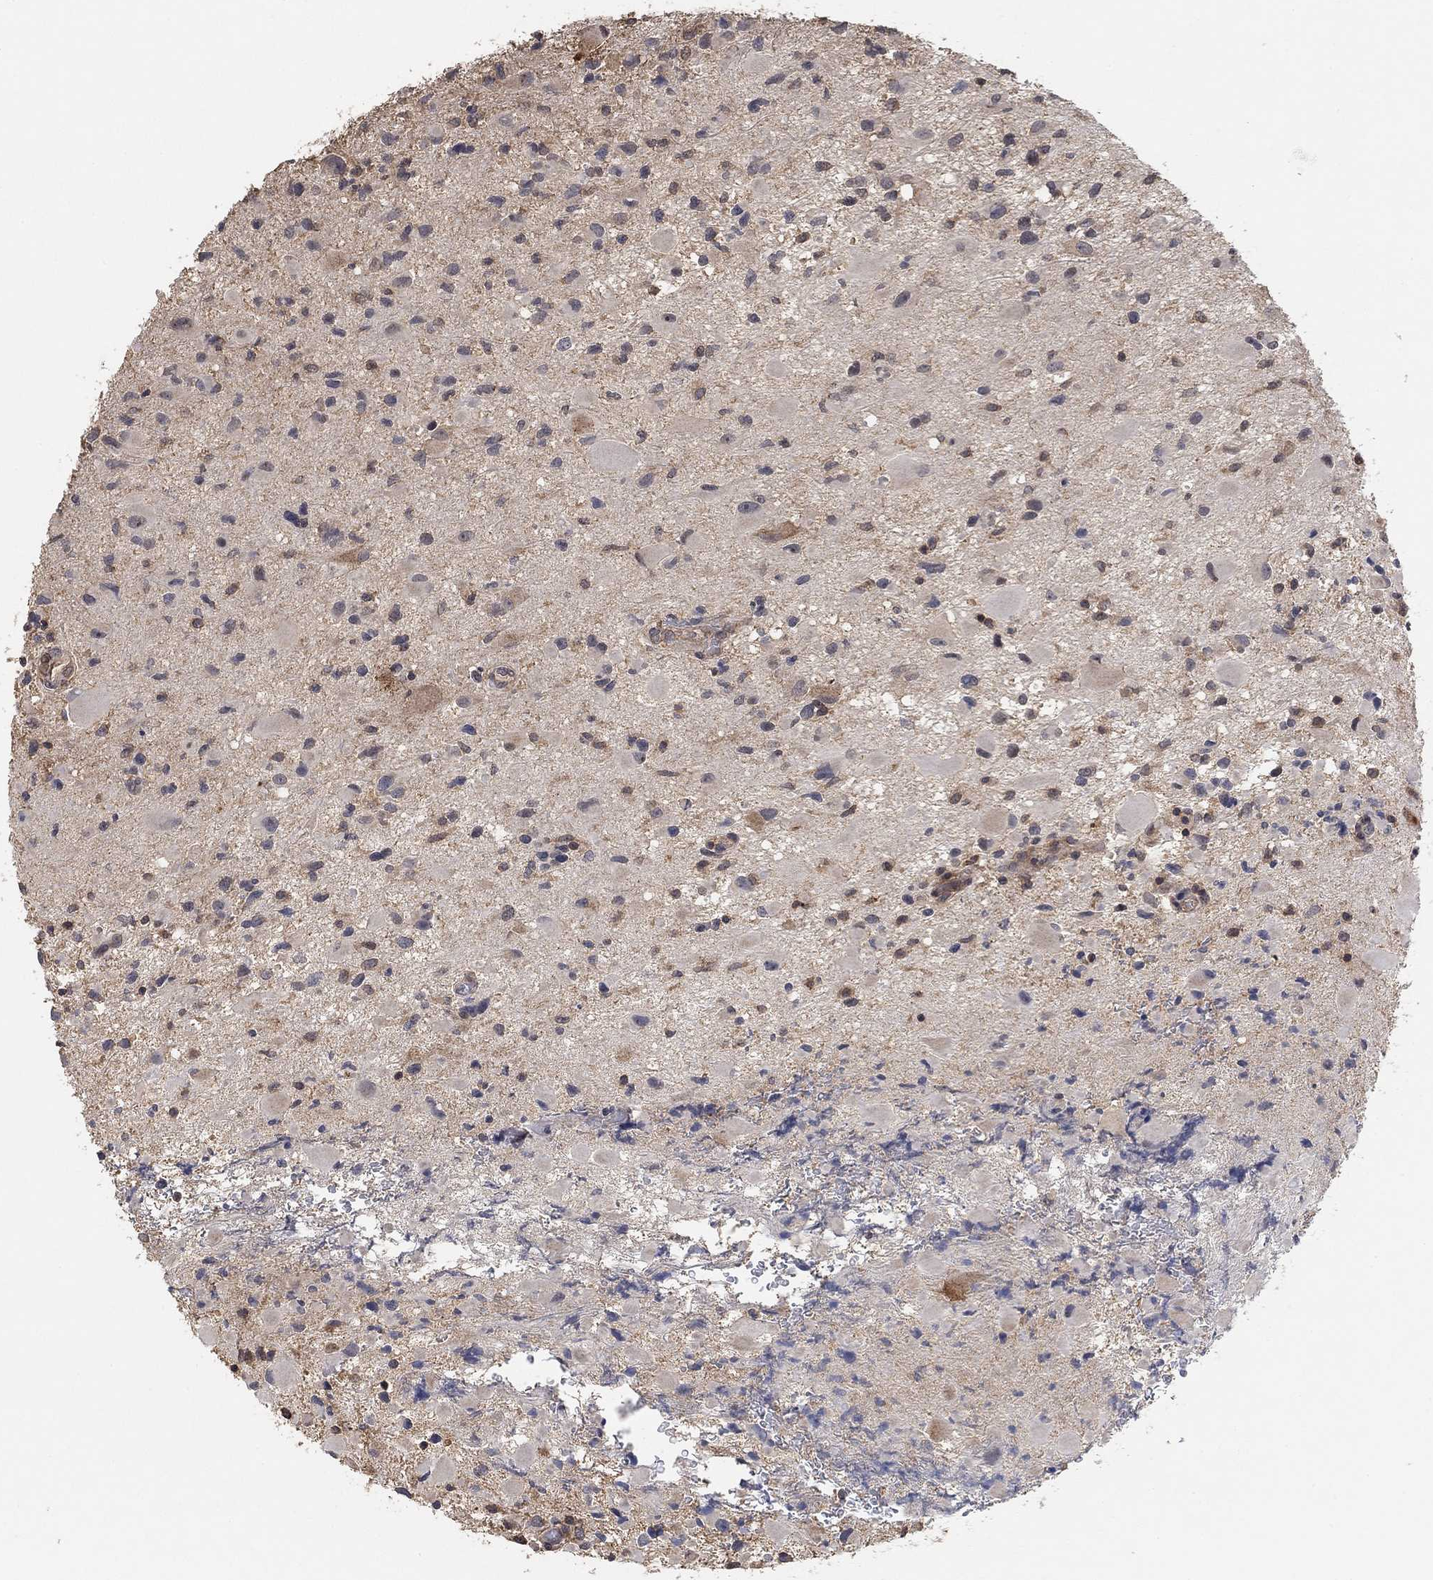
{"staining": {"intensity": "negative", "quantity": "none", "location": "none"}, "tissue": "glioma", "cell_type": "Tumor cells", "image_type": "cancer", "snomed": [{"axis": "morphology", "description": "Glioma, malignant, Low grade"}, {"axis": "topography", "description": "Brain"}], "caption": "Malignant glioma (low-grade) stained for a protein using immunohistochemistry demonstrates no positivity tumor cells.", "gene": "CCDC43", "patient": {"sex": "female", "age": 32}}